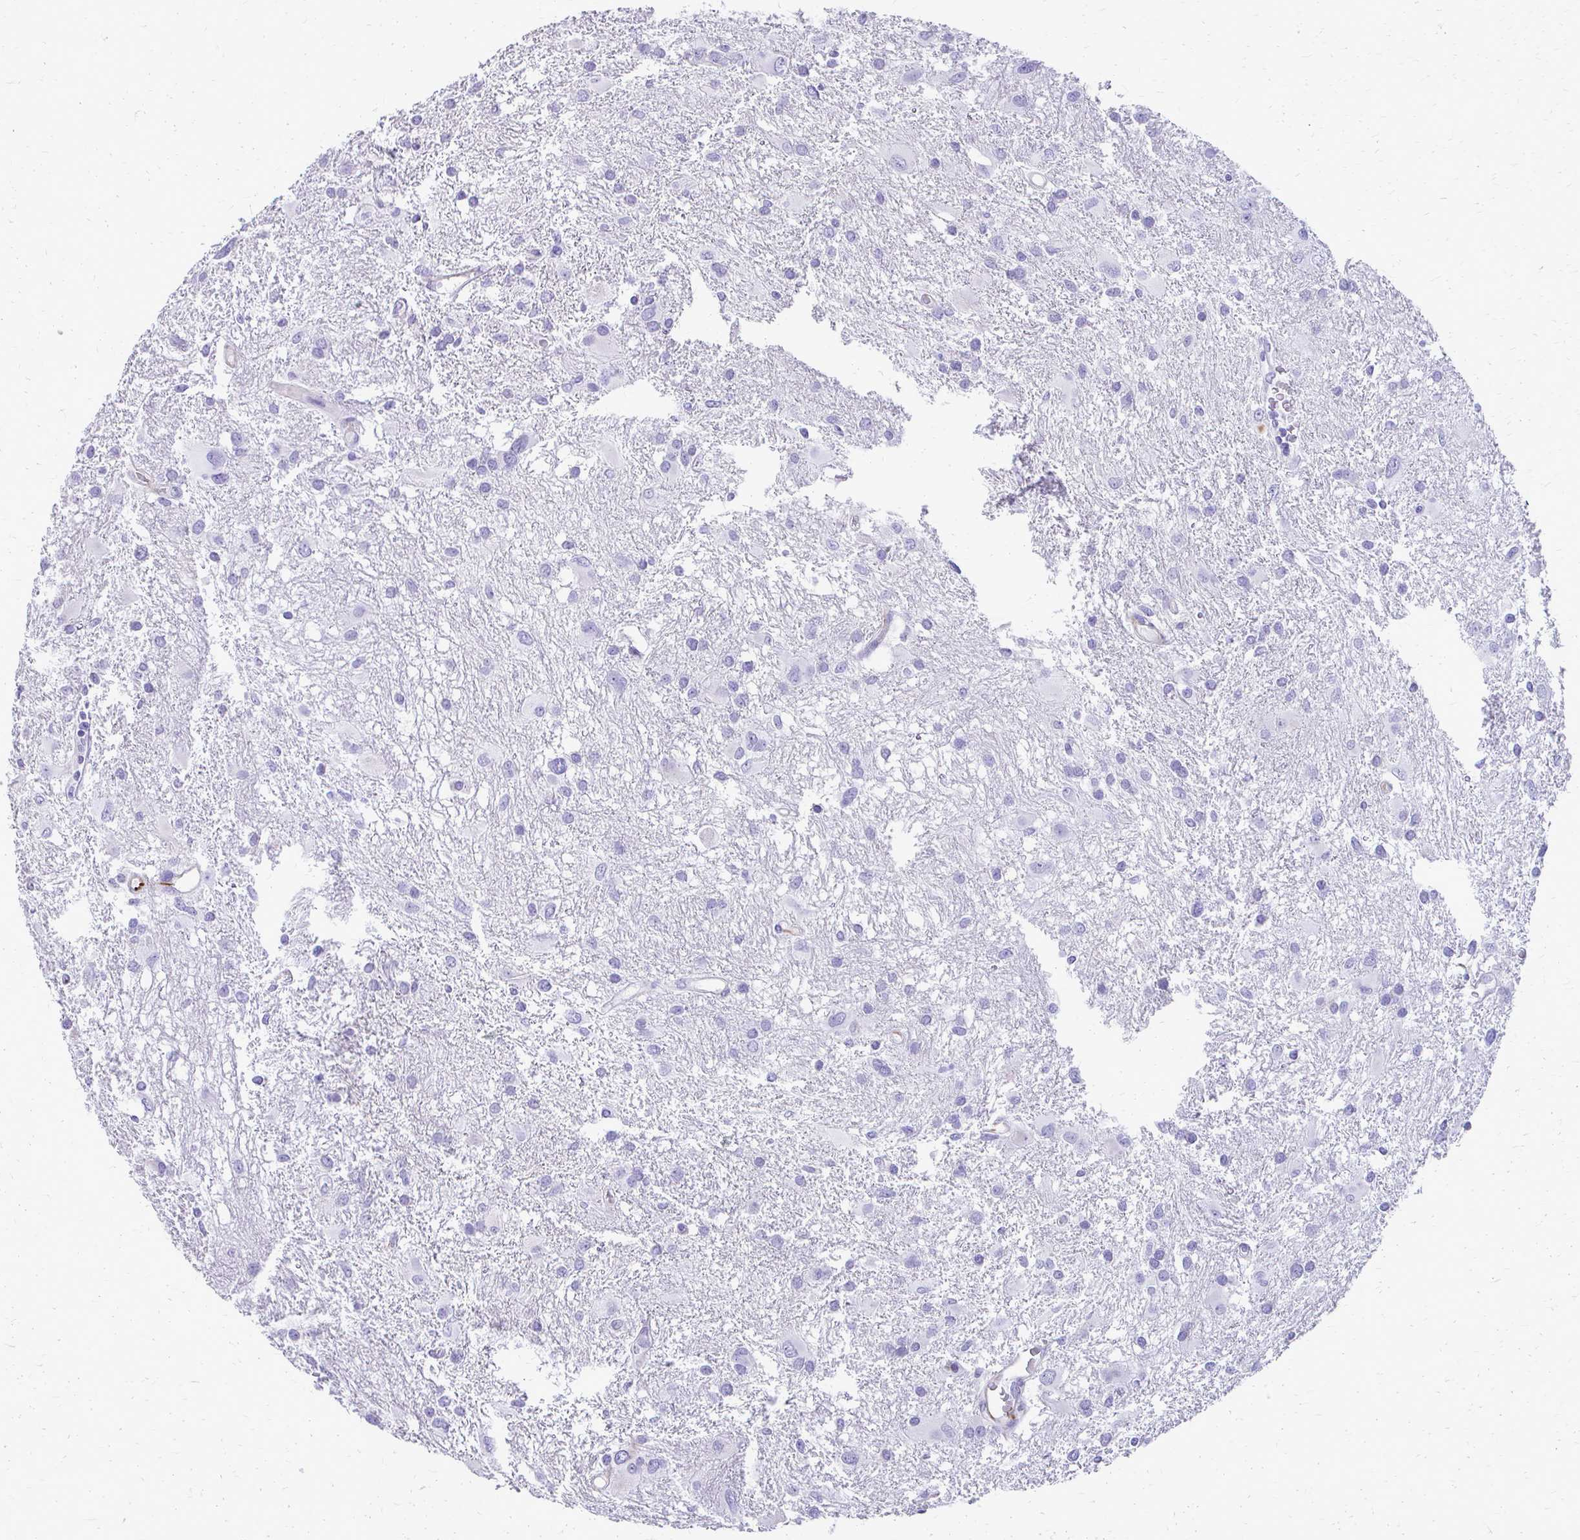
{"staining": {"intensity": "negative", "quantity": "none", "location": "none"}, "tissue": "glioma", "cell_type": "Tumor cells", "image_type": "cancer", "snomed": [{"axis": "morphology", "description": "Glioma, malignant, High grade"}, {"axis": "topography", "description": "Brain"}], "caption": "Tumor cells show no significant positivity in malignant glioma (high-grade).", "gene": "TRIM6", "patient": {"sex": "male", "age": 53}}